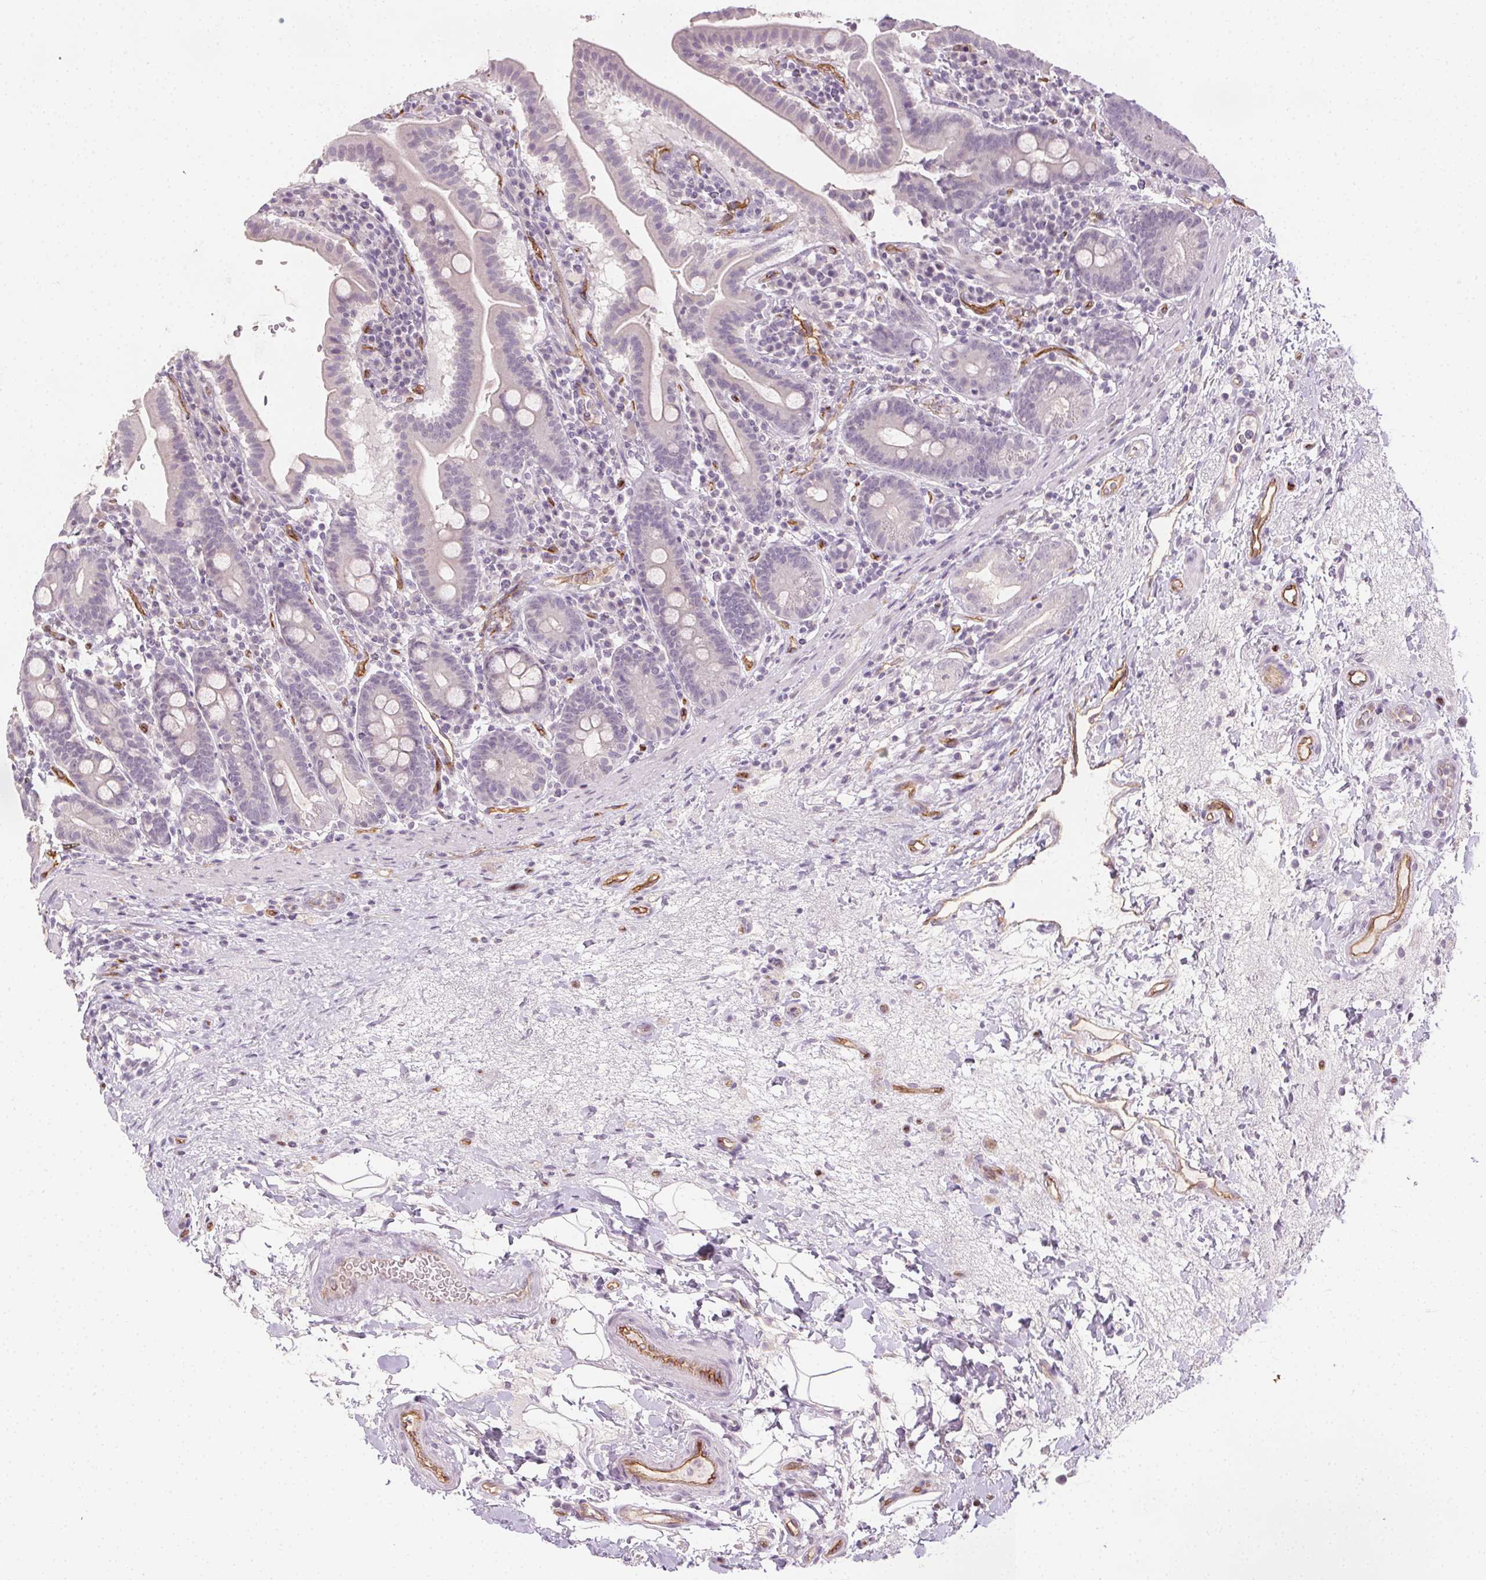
{"staining": {"intensity": "negative", "quantity": "none", "location": "none"}, "tissue": "small intestine", "cell_type": "Glandular cells", "image_type": "normal", "snomed": [{"axis": "morphology", "description": "Normal tissue, NOS"}, {"axis": "topography", "description": "Small intestine"}], "caption": "This is an immunohistochemistry (IHC) micrograph of normal small intestine. There is no positivity in glandular cells.", "gene": "PODXL", "patient": {"sex": "male", "age": 26}}